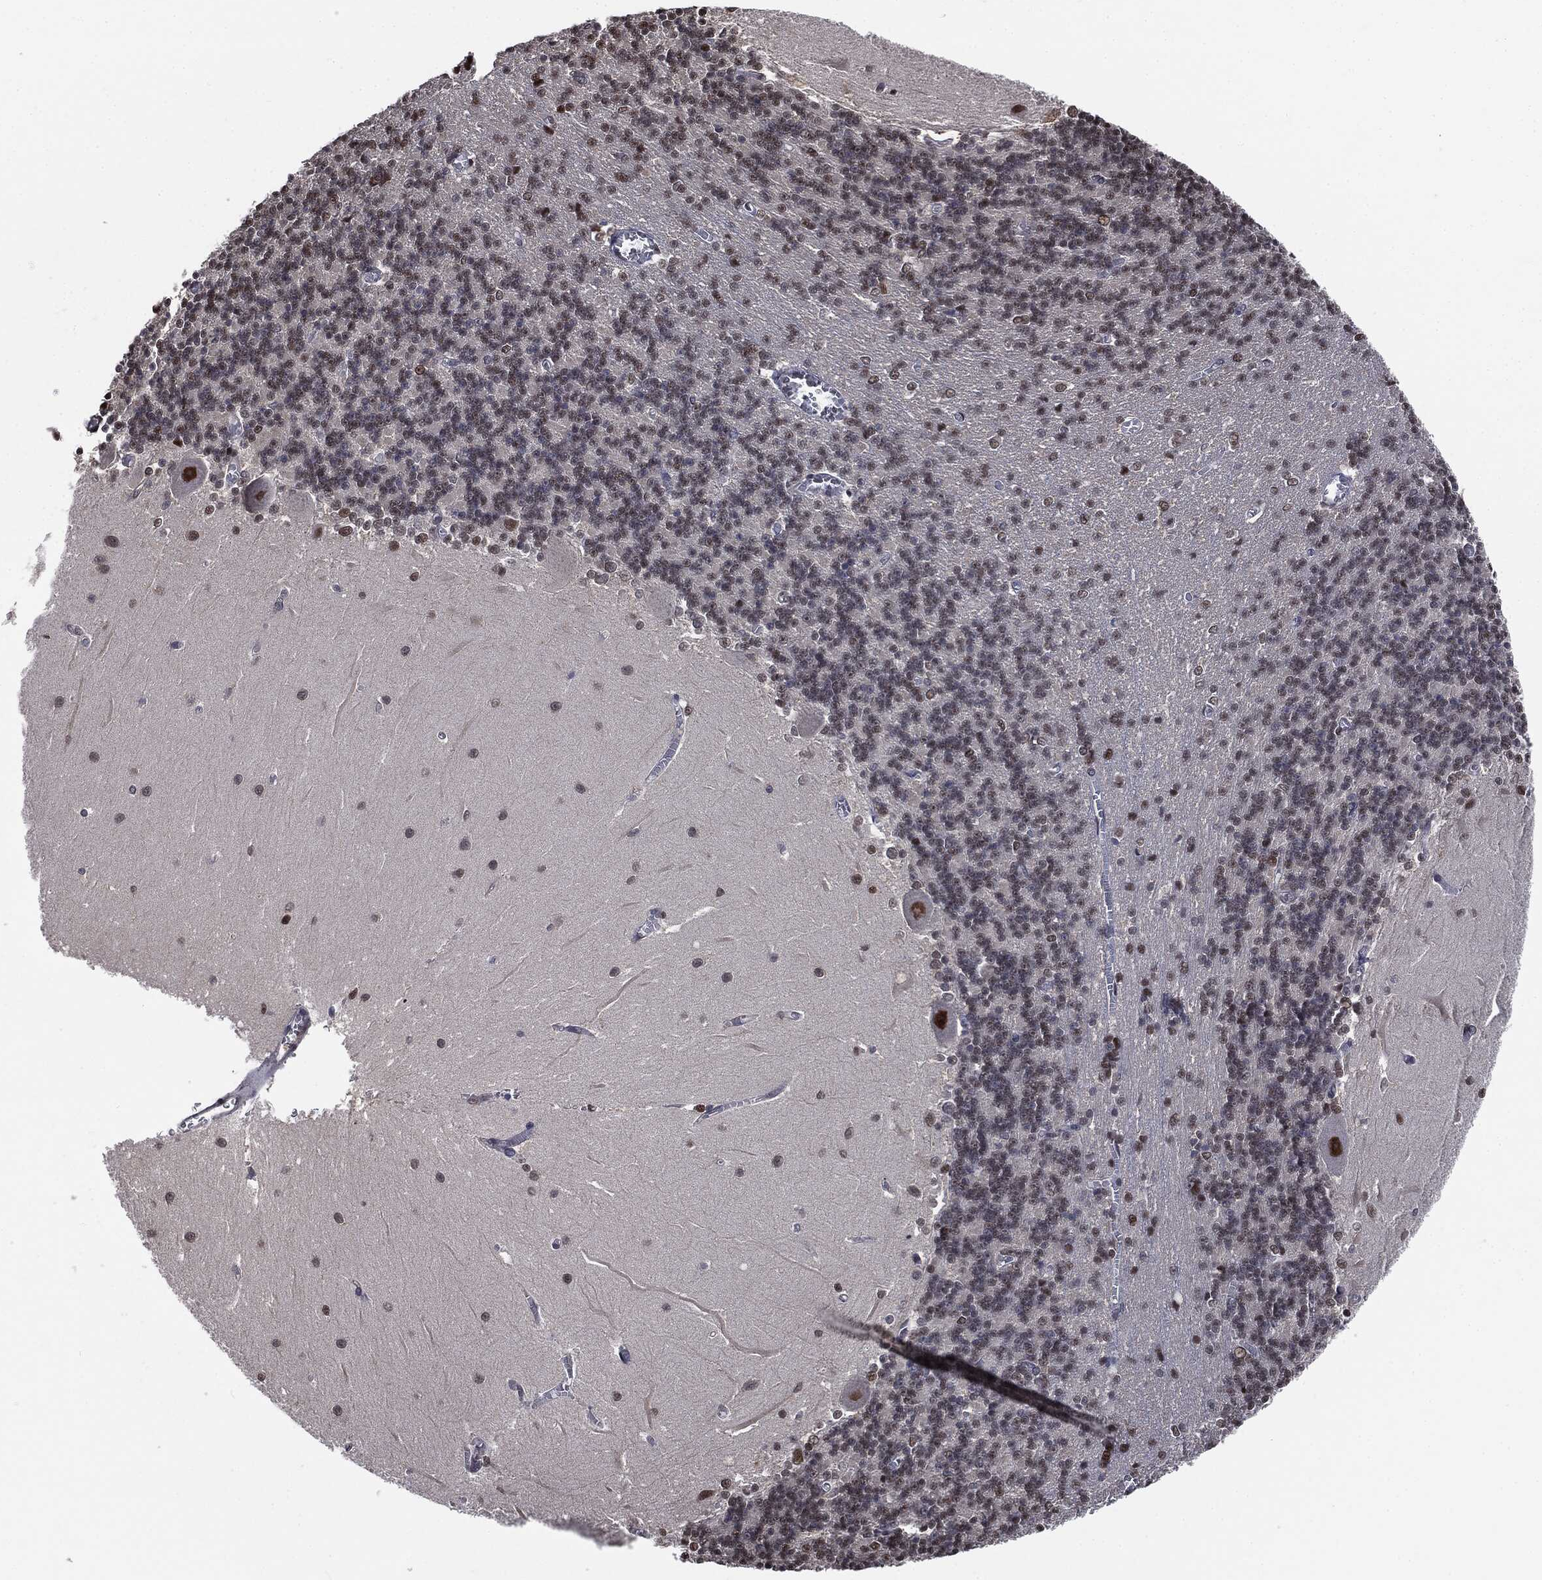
{"staining": {"intensity": "weak", "quantity": "<25%", "location": "nuclear"}, "tissue": "cerebellum", "cell_type": "Cells in granular layer", "image_type": "normal", "snomed": [{"axis": "morphology", "description": "Normal tissue, NOS"}, {"axis": "topography", "description": "Cerebellum"}], "caption": "Cells in granular layer show no significant protein expression in normal cerebellum. The staining is performed using DAB brown chromogen with nuclei counter-stained in using hematoxylin.", "gene": "SHLD2", "patient": {"sex": "male", "age": 37}}